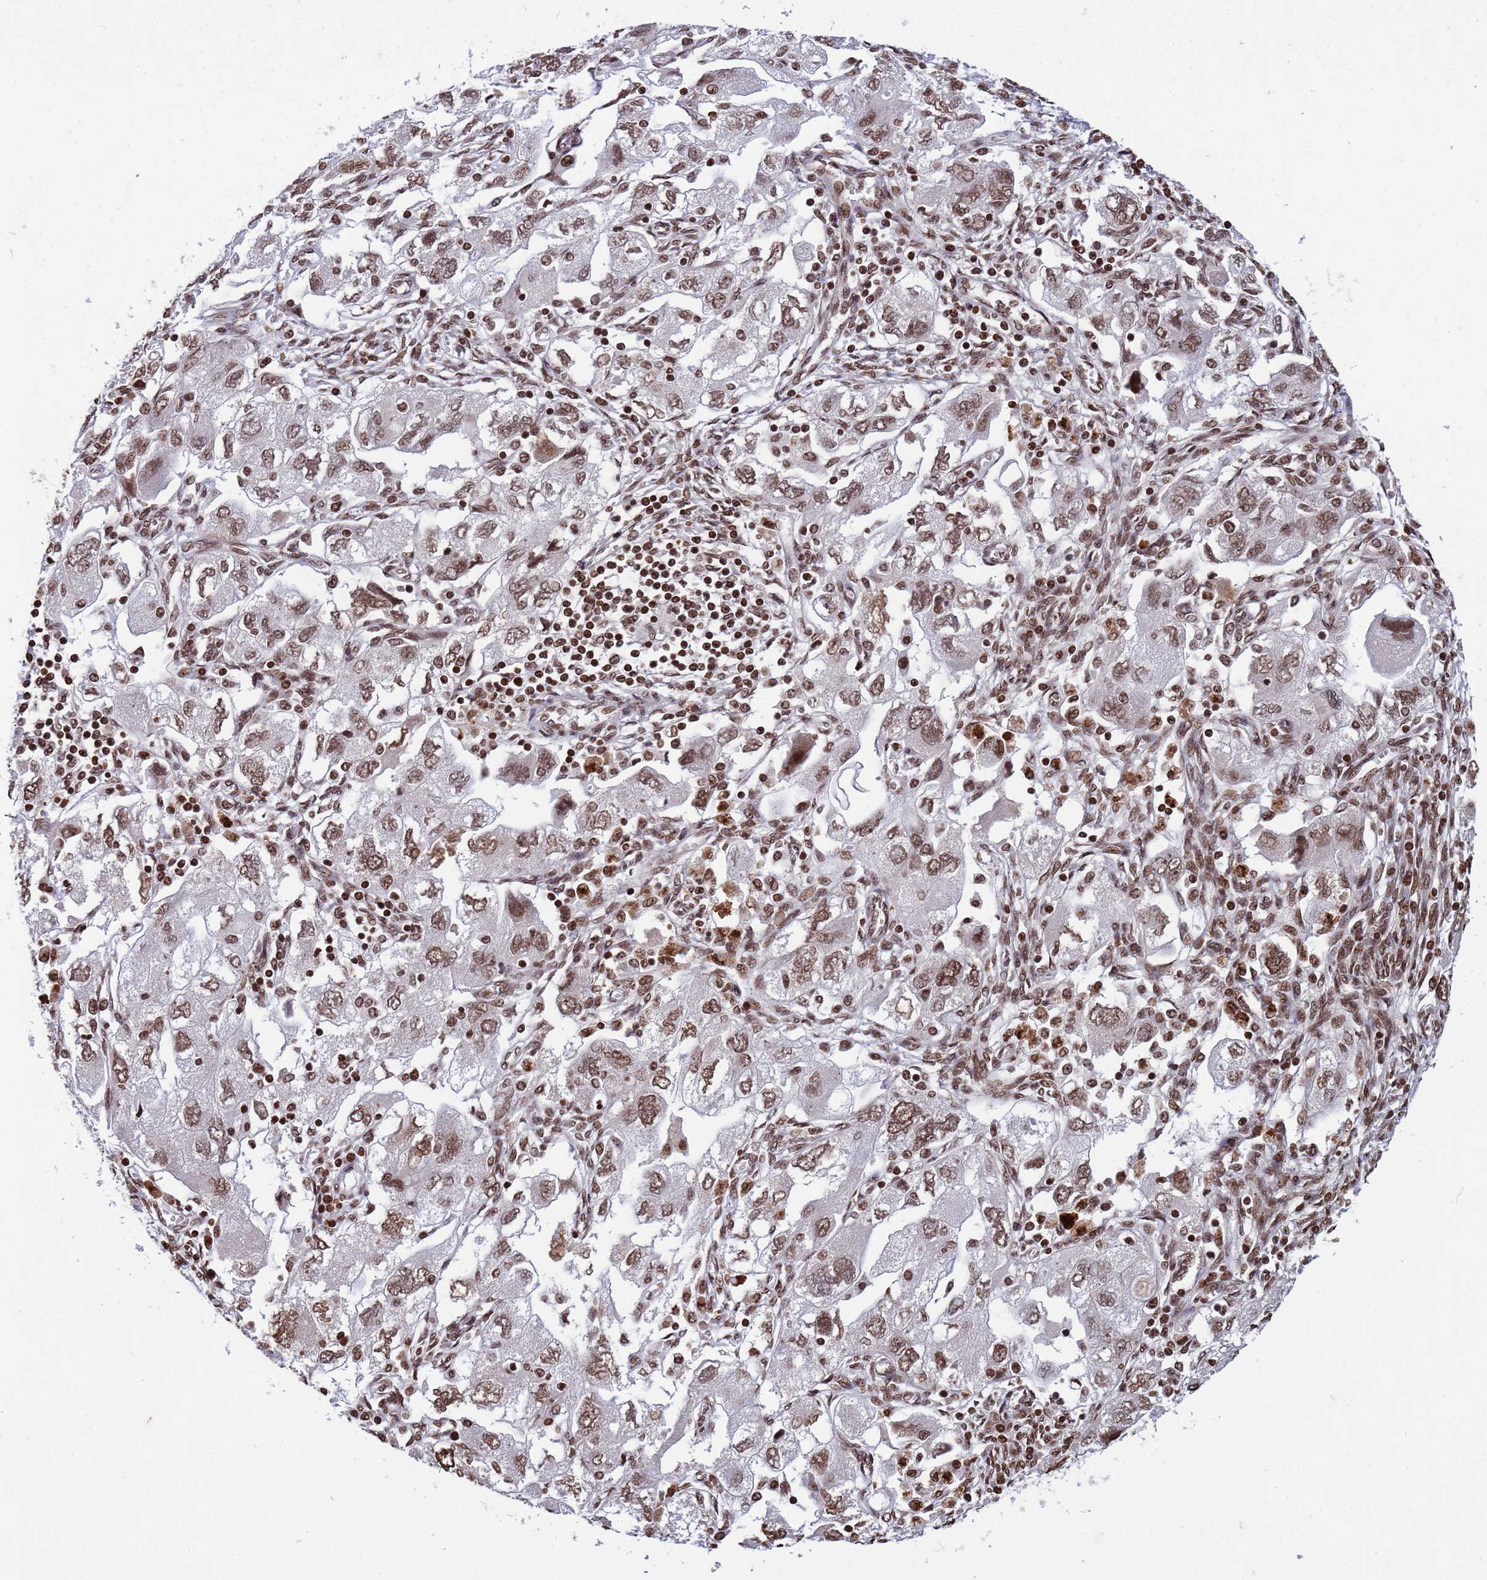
{"staining": {"intensity": "moderate", "quantity": ">75%", "location": "nuclear"}, "tissue": "ovarian cancer", "cell_type": "Tumor cells", "image_type": "cancer", "snomed": [{"axis": "morphology", "description": "Carcinoma, NOS"}, {"axis": "morphology", "description": "Cystadenocarcinoma, serous, NOS"}, {"axis": "topography", "description": "Ovary"}], "caption": "Immunohistochemical staining of carcinoma (ovarian) shows medium levels of moderate nuclear protein positivity in approximately >75% of tumor cells.", "gene": "H3-3B", "patient": {"sex": "female", "age": 69}}